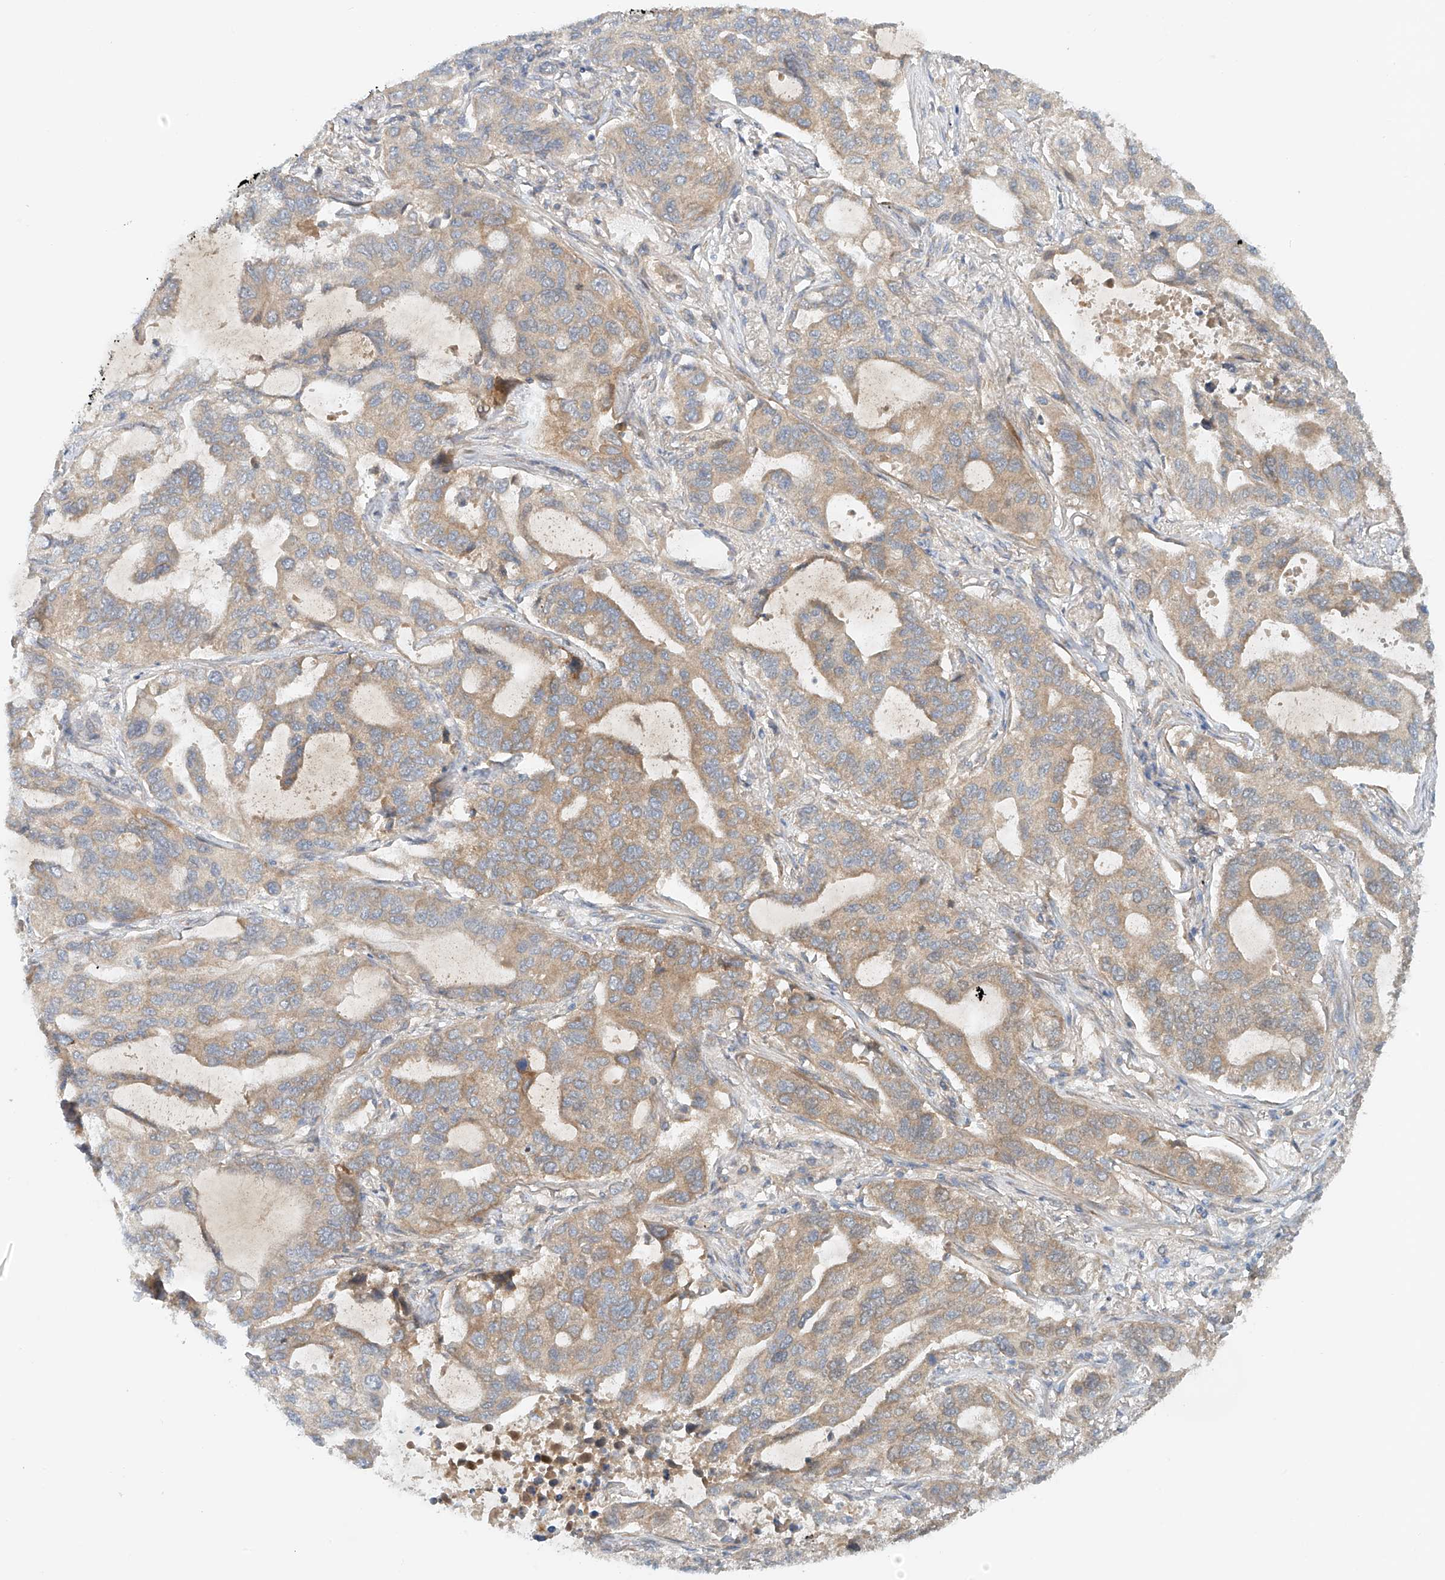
{"staining": {"intensity": "weak", "quantity": ">75%", "location": "cytoplasmic/membranous"}, "tissue": "lung cancer", "cell_type": "Tumor cells", "image_type": "cancer", "snomed": [{"axis": "morphology", "description": "Adenocarcinoma, NOS"}, {"axis": "topography", "description": "Lung"}], "caption": "High-power microscopy captured an IHC histopathology image of lung adenocarcinoma, revealing weak cytoplasmic/membranous expression in approximately >75% of tumor cells.", "gene": "LYRM9", "patient": {"sex": "male", "age": 64}}